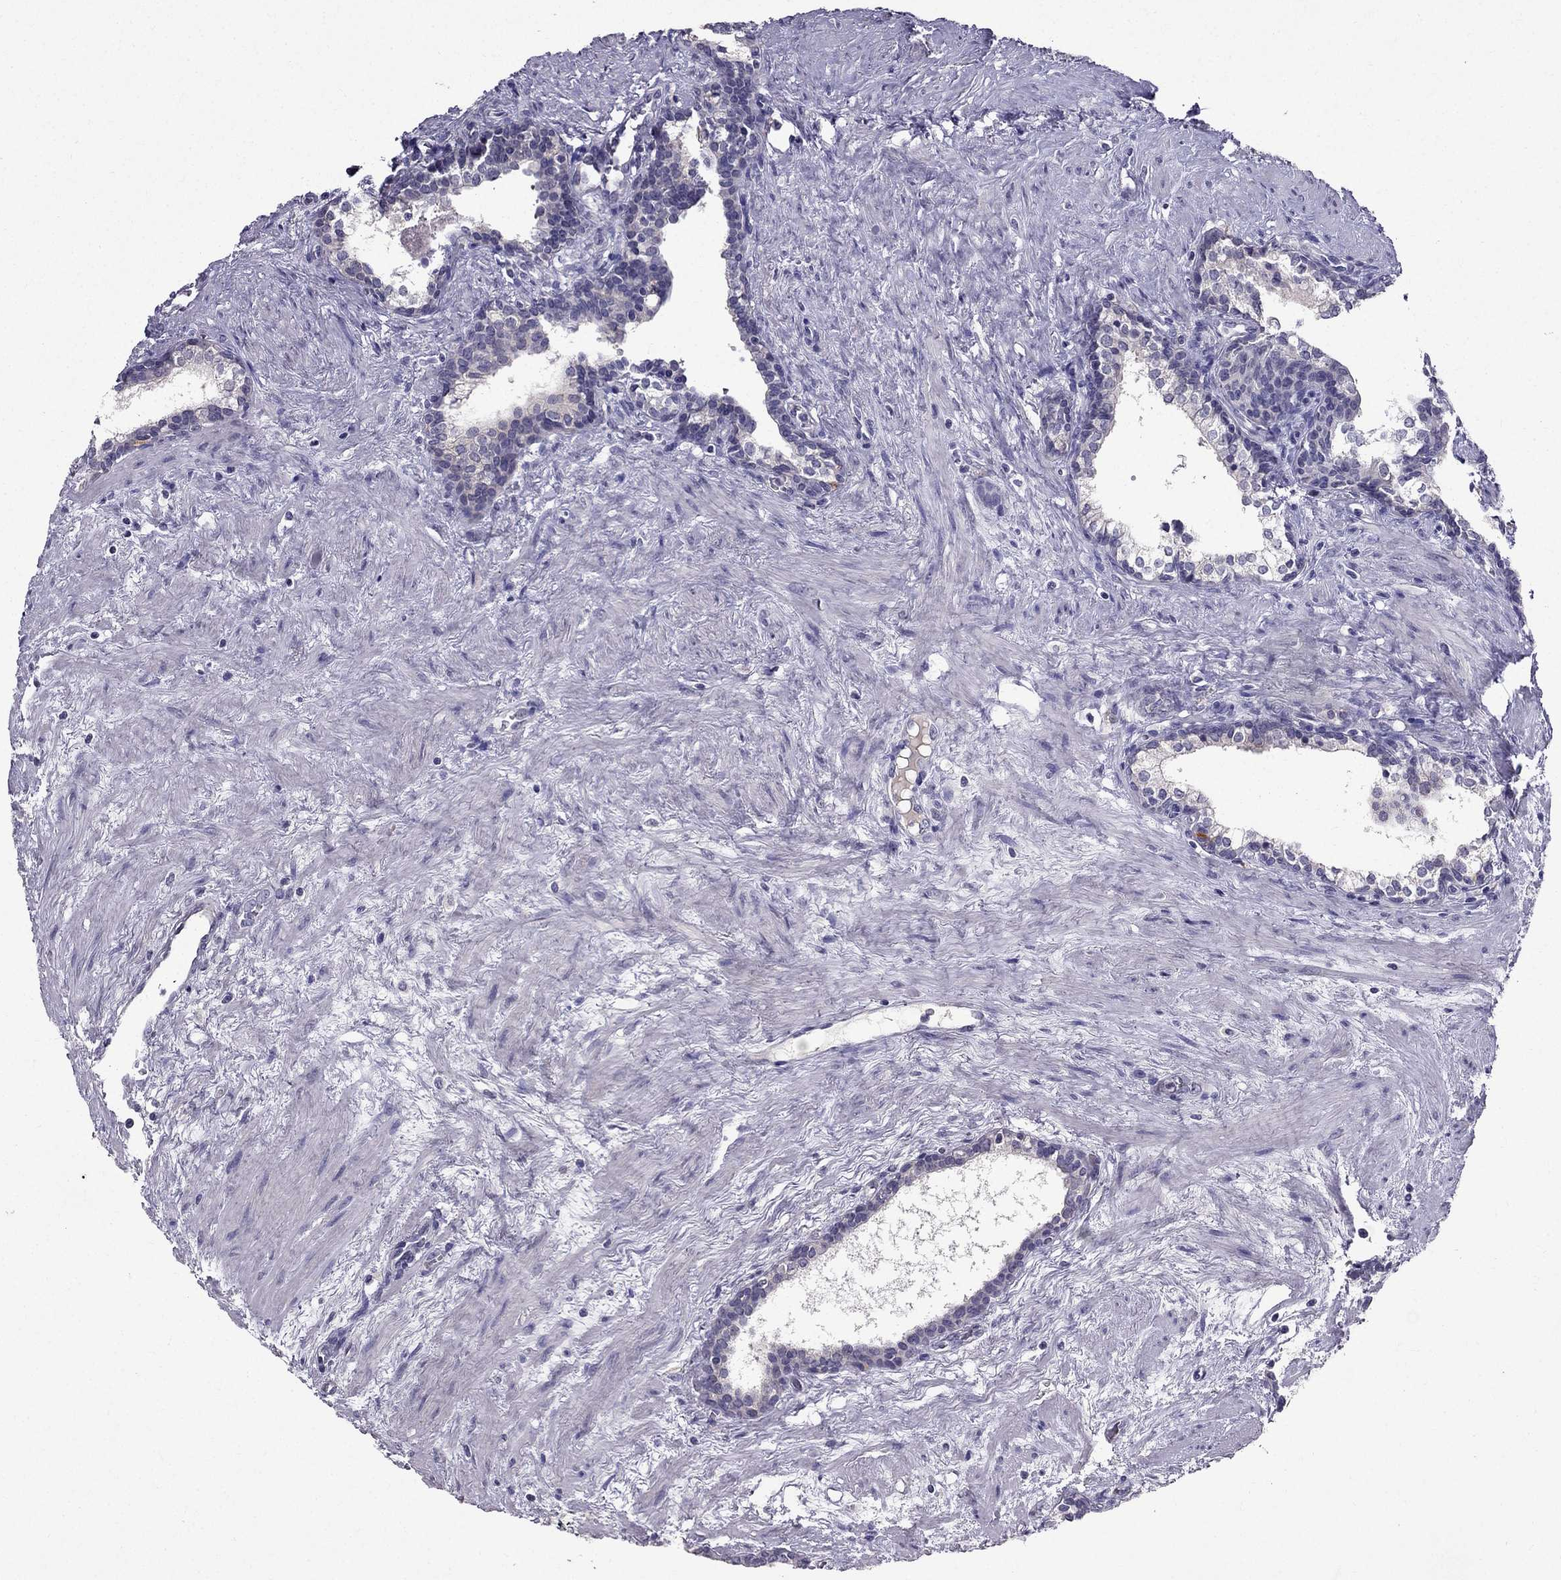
{"staining": {"intensity": "negative", "quantity": "none", "location": "none"}, "tissue": "prostate cancer", "cell_type": "Tumor cells", "image_type": "cancer", "snomed": [{"axis": "morphology", "description": "Adenocarcinoma, NOS"}, {"axis": "morphology", "description": "Adenocarcinoma, High grade"}, {"axis": "topography", "description": "Prostate"}], "caption": "This is an immunohistochemistry (IHC) image of human prostate cancer (adenocarcinoma (high-grade)). There is no expression in tumor cells.", "gene": "DUSP15", "patient": {"sex": "male", "age": 61}}